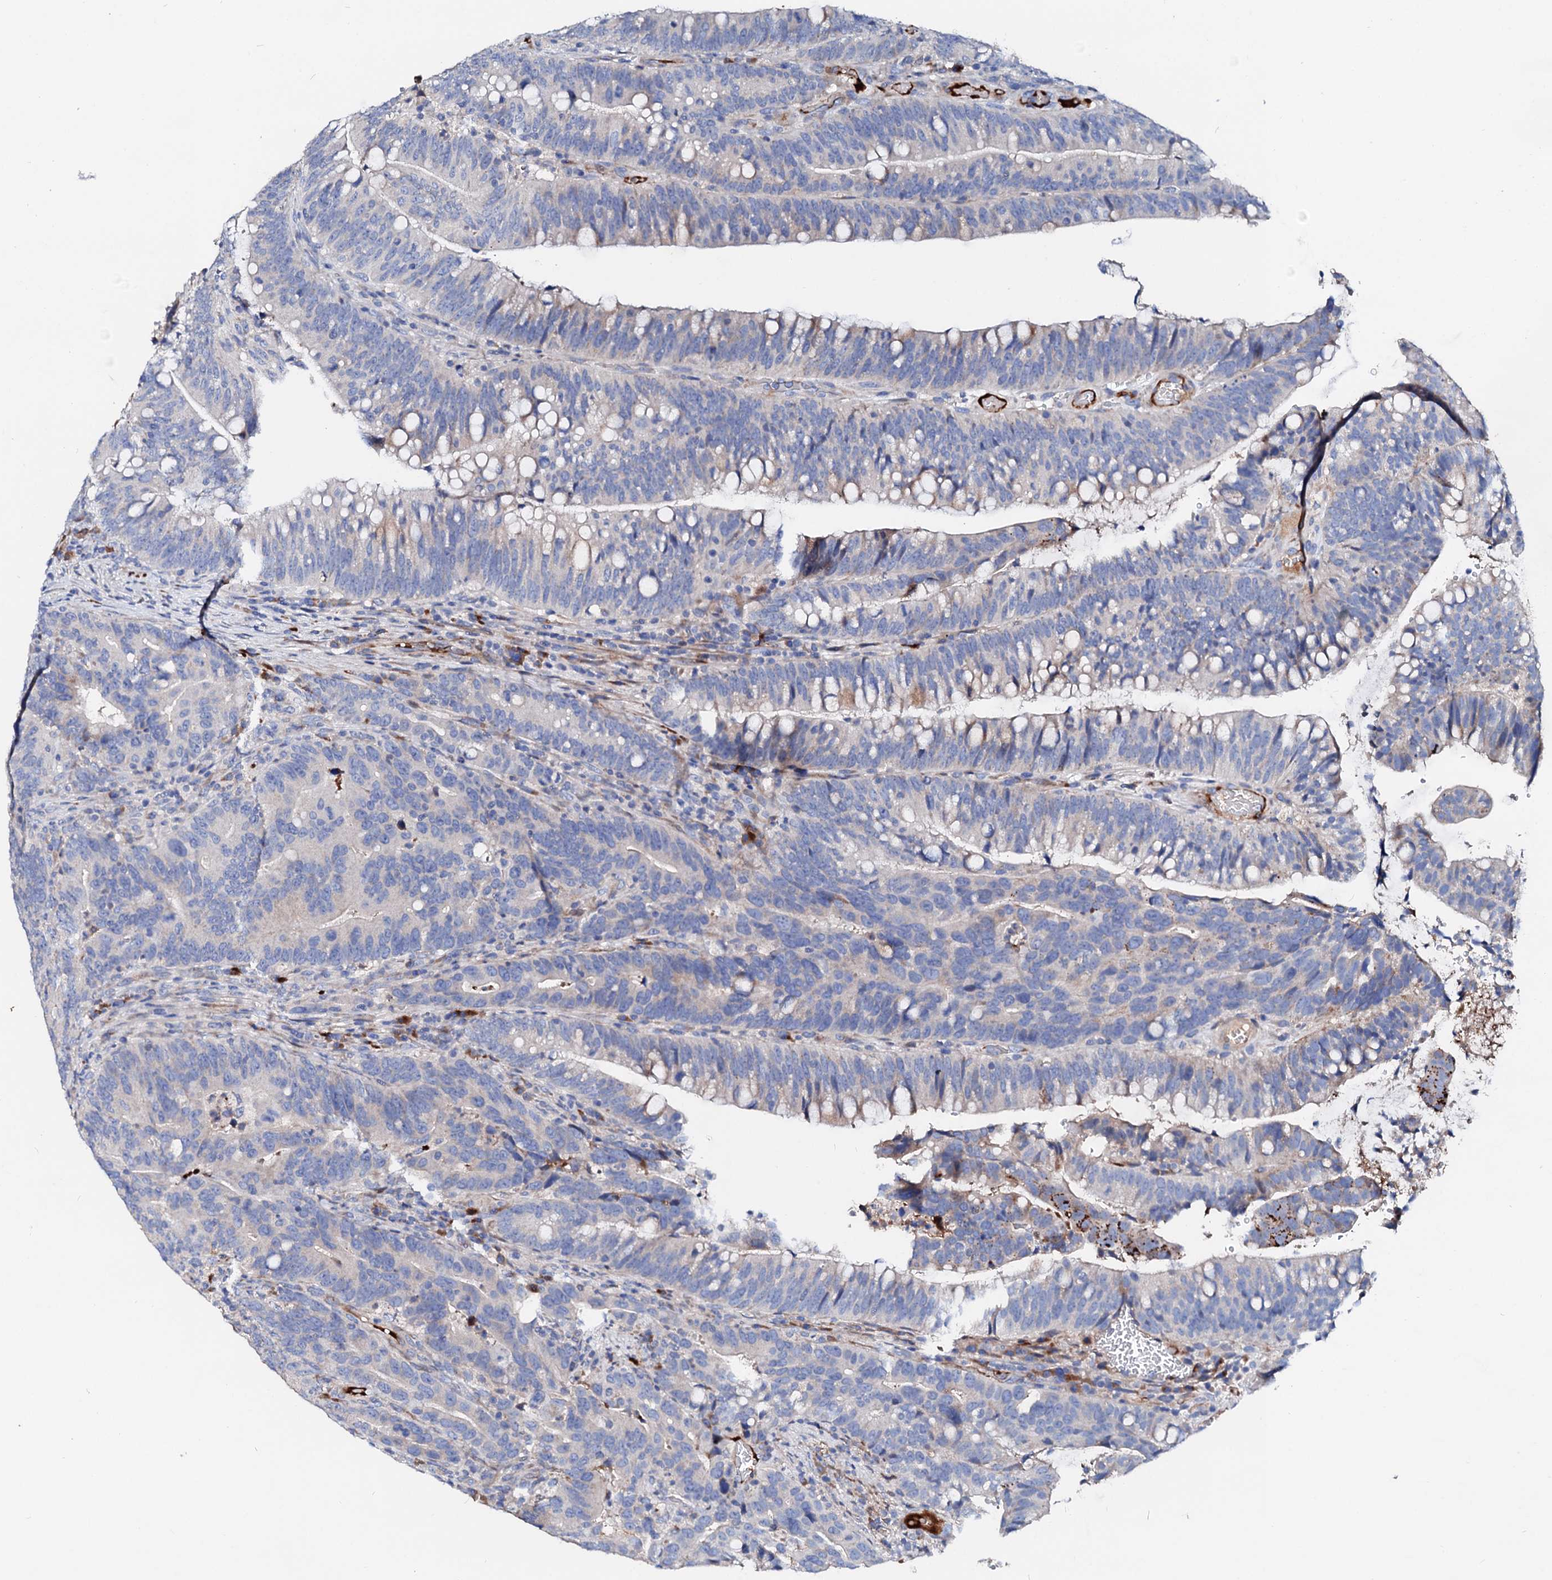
{"staining": {"intensity": "negative", "quantity": "none", "location": "none"}, "tissue": "colorectal cancer", "cell_type": "Tumor cells", "image_type": "cancer", "snomed": [{"axis": "morphology", "description": "Adenocarcinoma, NOS"}, {"axis": "topography", "description": "Colon"}], "caption": "An IHC histopathology image of colorectal cancer (adenocarcinoma) is shown. There is no staining in tumor cells of colorectal cancer (adenocarcinoma).", "gene": "SLC10A7", "patient": {"sex": "female", "age": 66}}